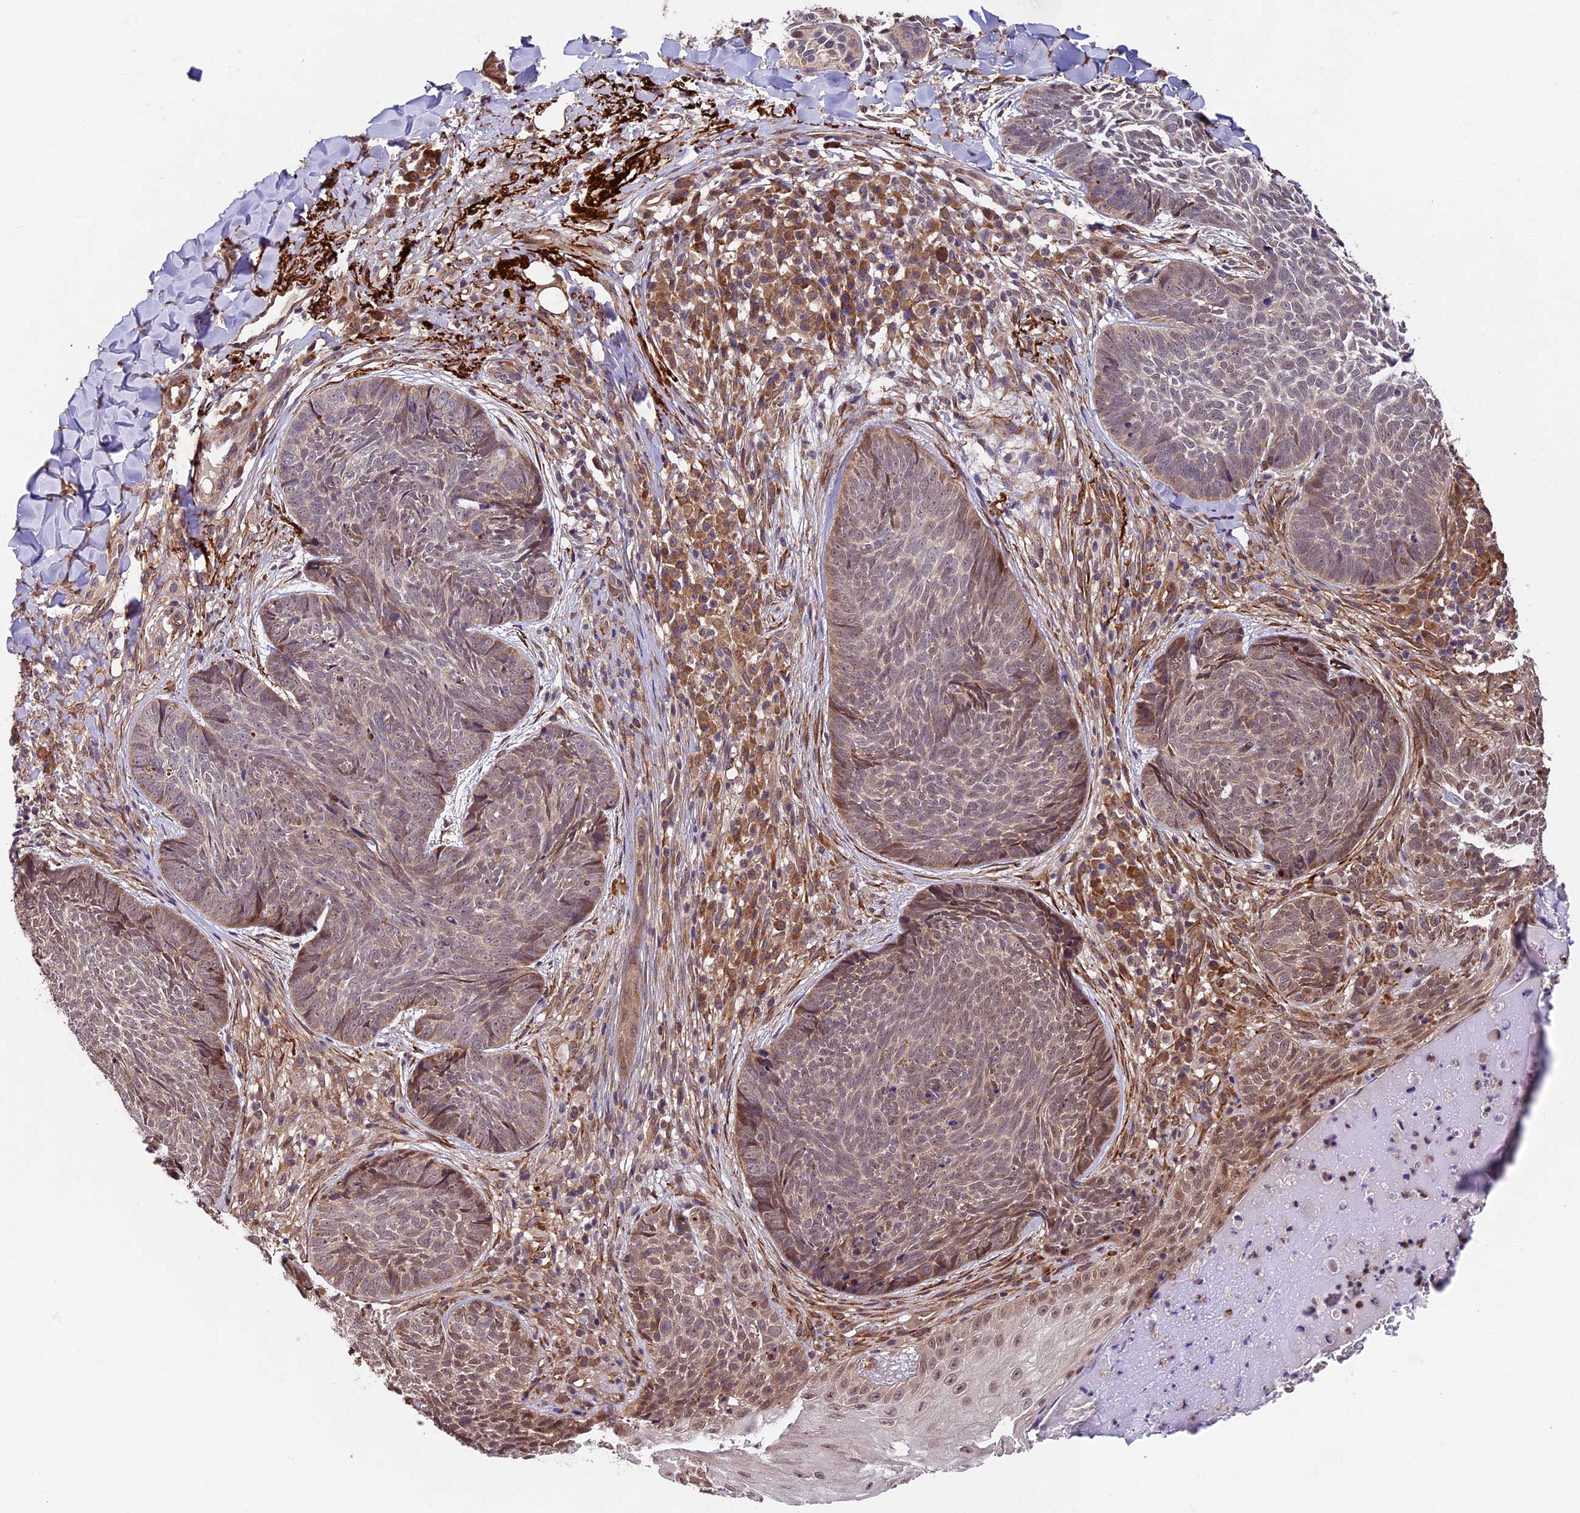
{"staining": {"intensity": "weak", "quantity": ">75%", "location": "cytoplasmic/membranous"}, "tissue": "skin cancer", "cell_type": "Tumor cells", "image_type": "cancer", "snomed": [{"axis": "morphology", "description": "Basal cell carcinoma"}, {"axis": "topography", "description": "Skin"}], "caption": "Skin cancer was stained to show a protein in brown. There is low levels of weak cytoplasmic/membranous expression in about >75% of tumor cells. (DAB IHC with brightfield microscopy, high magnification).", "gene": "LSM7", "patient": {"sex": "female", "age": 61}}